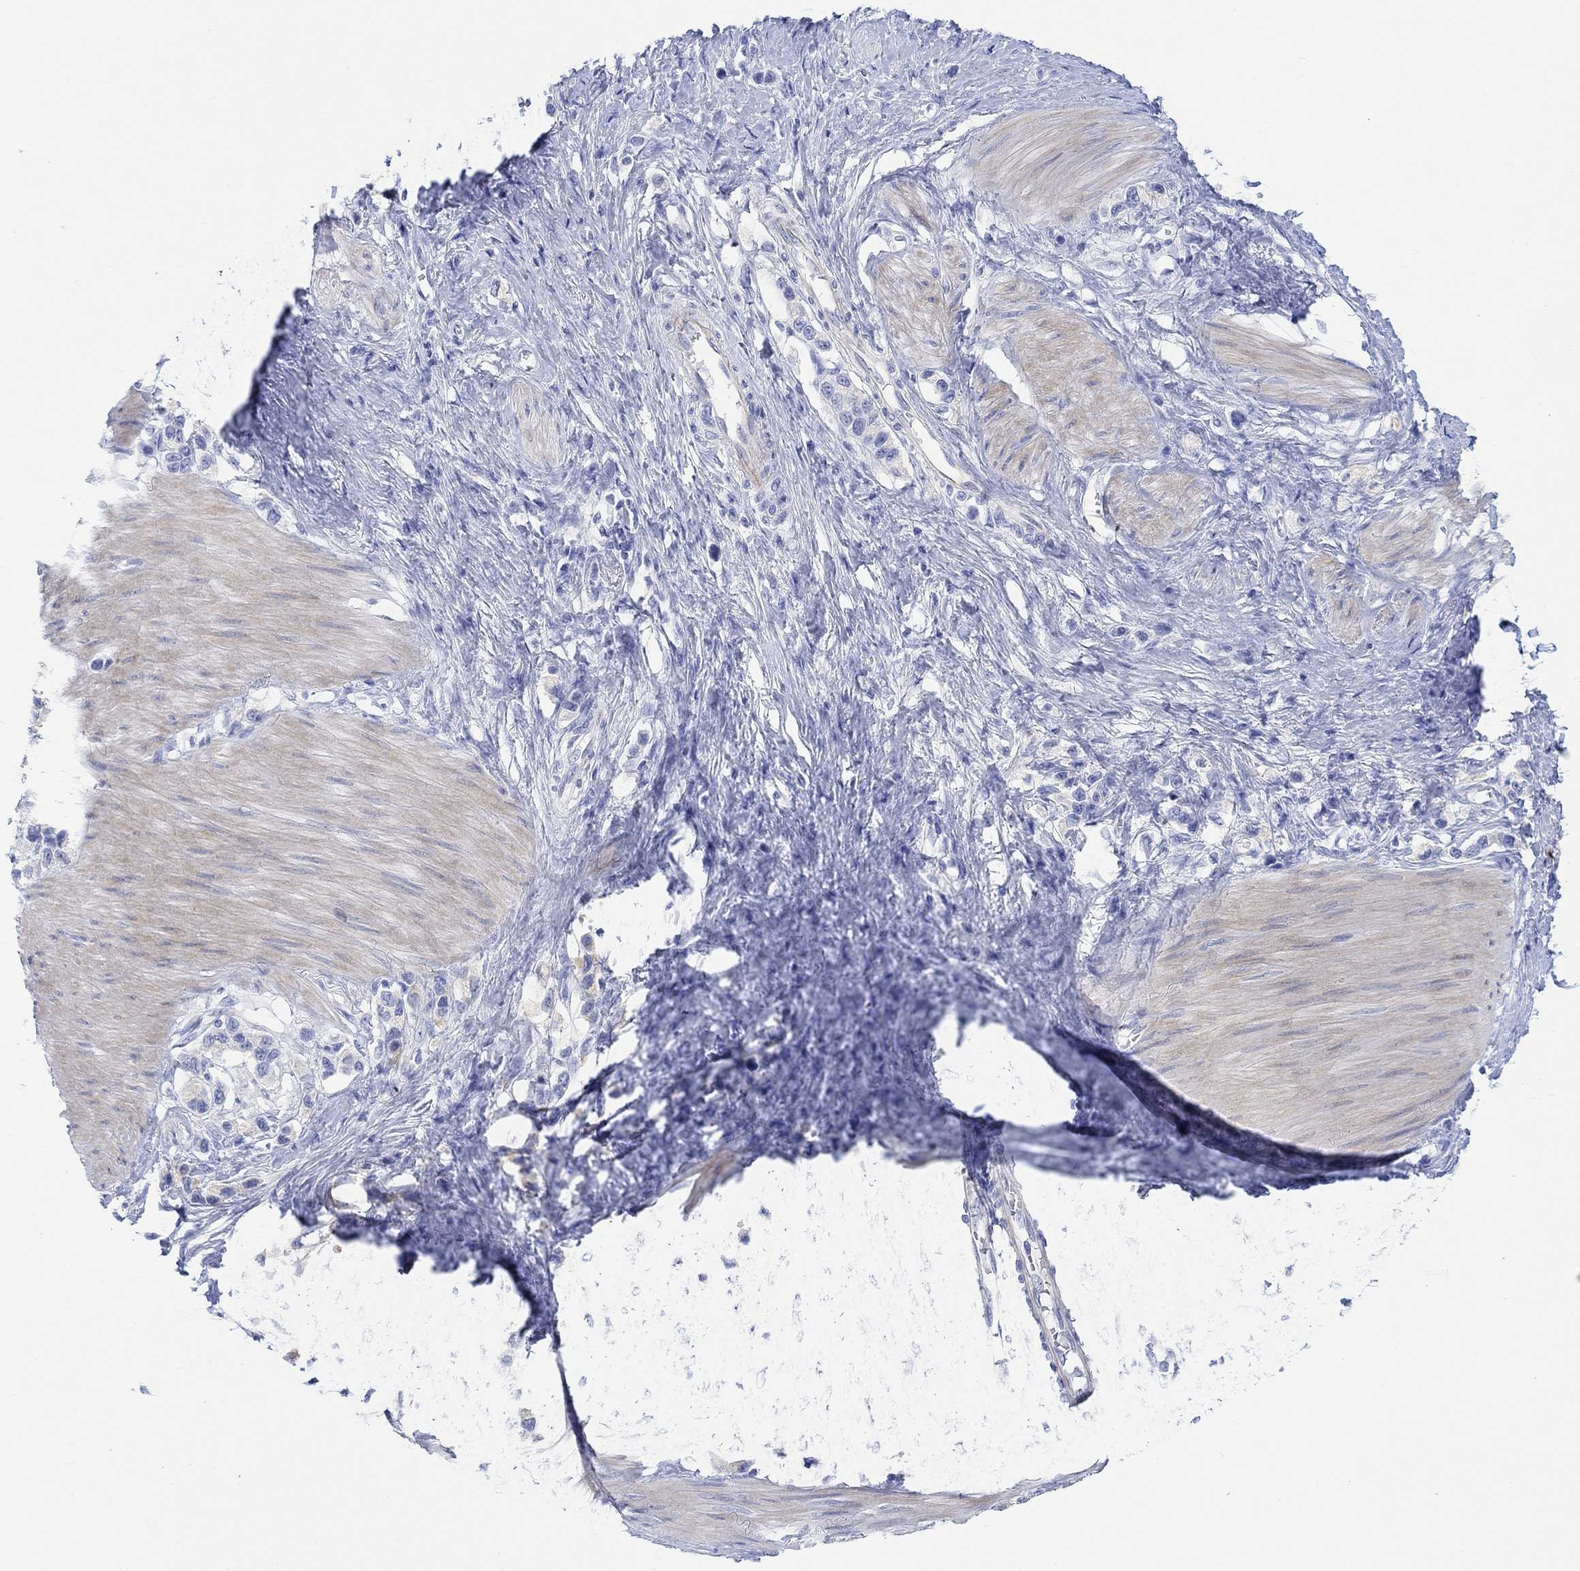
{"staining": {"intensity": "negative", "quantity": "none", "location": "none"}, "tissue": "stomach cancer", "cell_type": "Tumor cells", "image_type": "cancer", "snomed": [{"axis": "morphology", "description": "Normal tissue, NOS"}, {"axis": "morphology", "description": "Adenocarcinoma, NOS"}, {"axis": "morphology", "description": "Adenocarcinoma, High grade"}, {"axis": "topography", "description": "Stomach, upper"}, {"axis": "topography", "description": "Stomach"}], "caption": "High magnification brightfield microscopy of stomach cancer stained with DAB (3,3'-diaminobenzidine) (brown) and counterstained with hematoxylin (blue): tumor cells show no significant staining.", "gene": "XIRP2", "patient": {"sex": "female", "age": 65}}